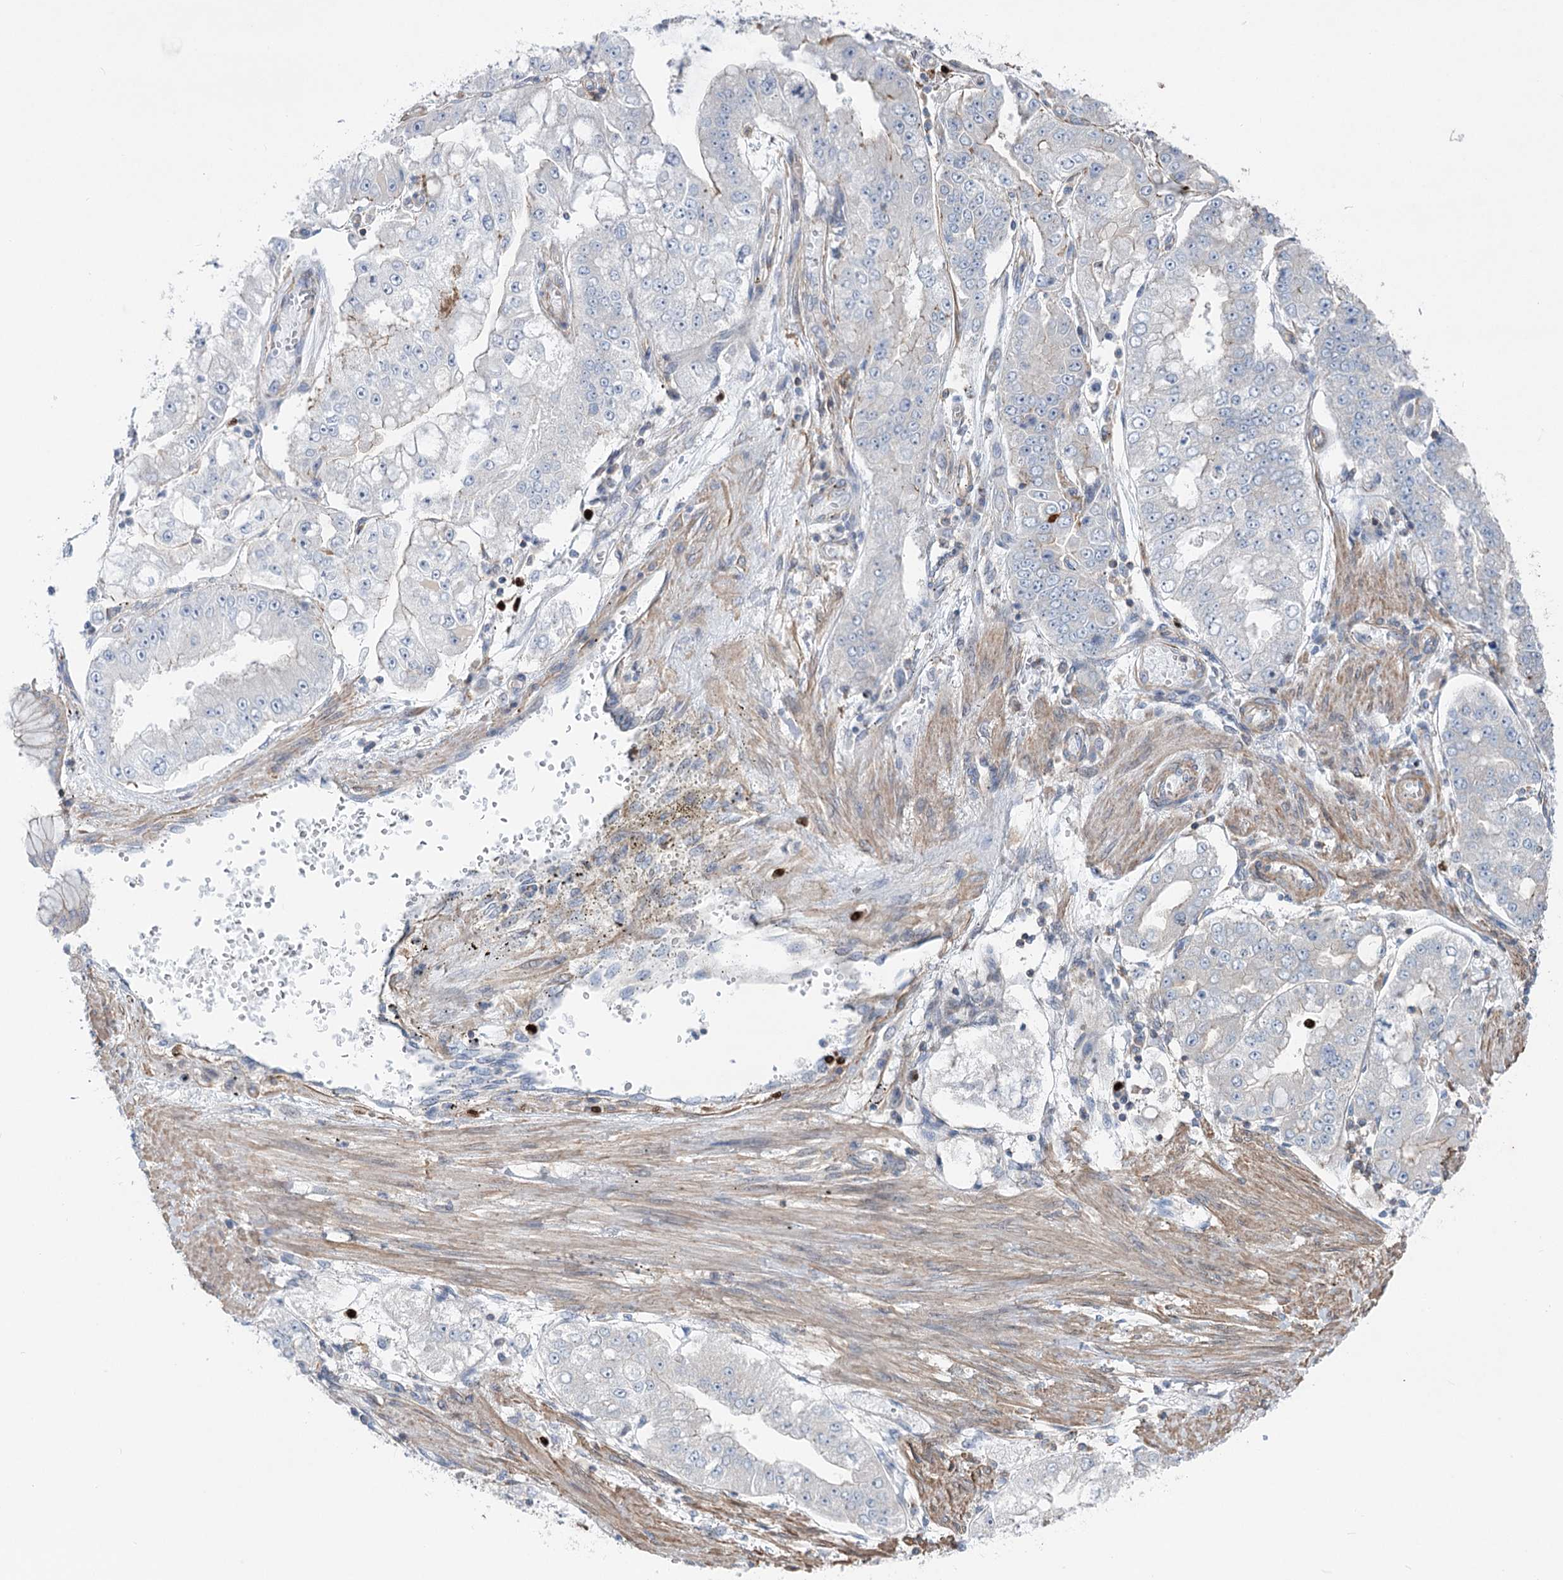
{"staining": {"intensity": "negative", "quantity": "none", "location": "none"}, "tissue": "stomach cancer", "cell_type": "Tumor cells", "image_type": "cancer", "snomed": [{"axis": "morphology", "description": "Adenocarcinoma, NOS"}, {"axis": "topography", "description": "Stomach"}], "caption": "Tumor cells show no significant protein expression in stomach cancer (adenocarcinoma).", "gene": "LARP1B", "patient": {"sex": "male", "age": 76}}